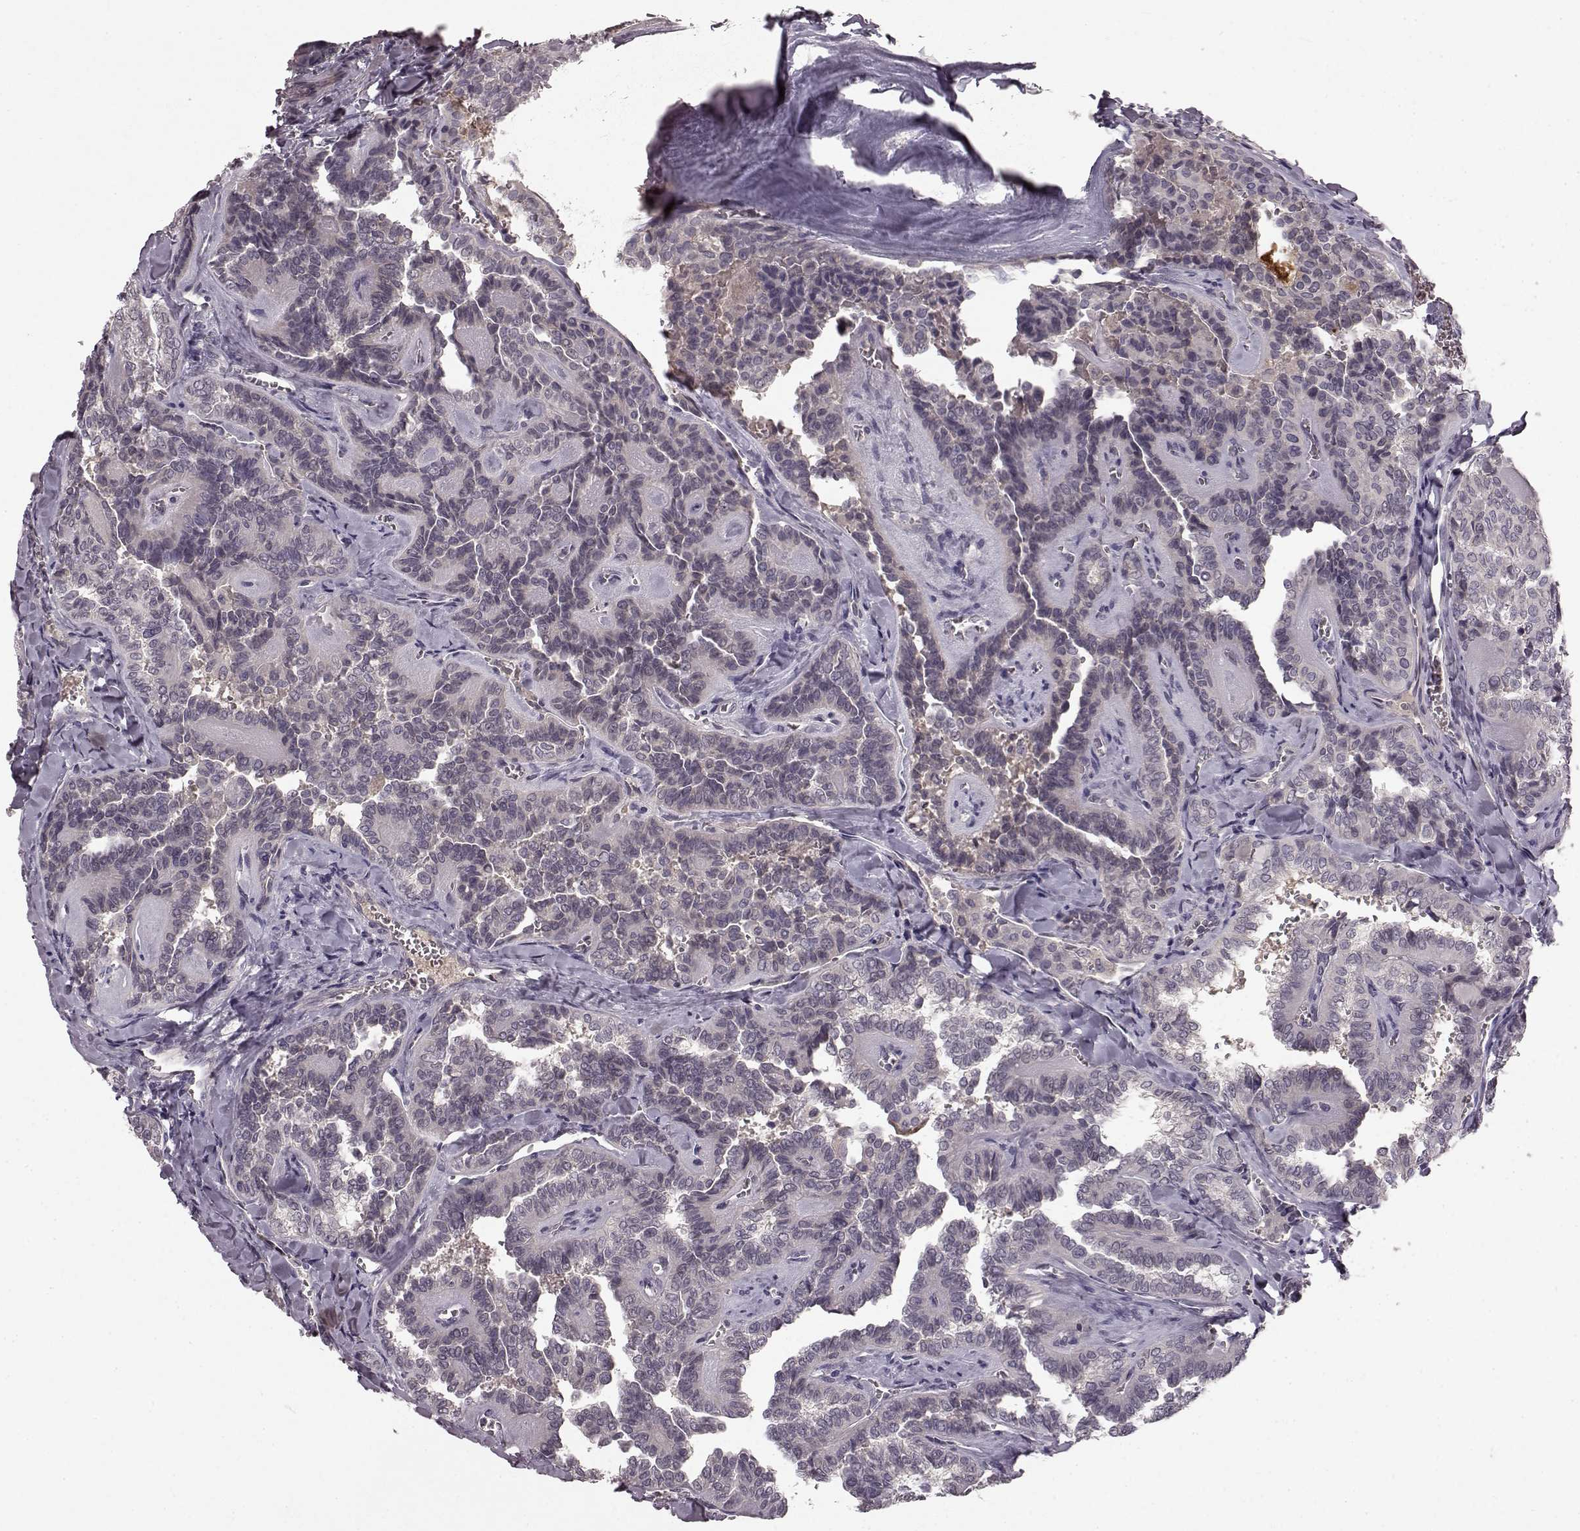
{"staining": {"intensity": "negative", "quantity": "none", "location": "none"}, "tissue": "thyroid cancer", "cell_type": "Tumor cells", "image_type": "cancer", "snomed": [{"axis": "morphology", "description": "Papillary adenocarcinoma, NOS"}, {"axis": "topography", "description": "Thyroid gland"}], "caption": "Protein analysis of thyroid papillary adenocarcinoma reveals no significant staining in tumor cells.", "gene": "SLC22A18", "patient": {"sex": "female", "age": 41}}